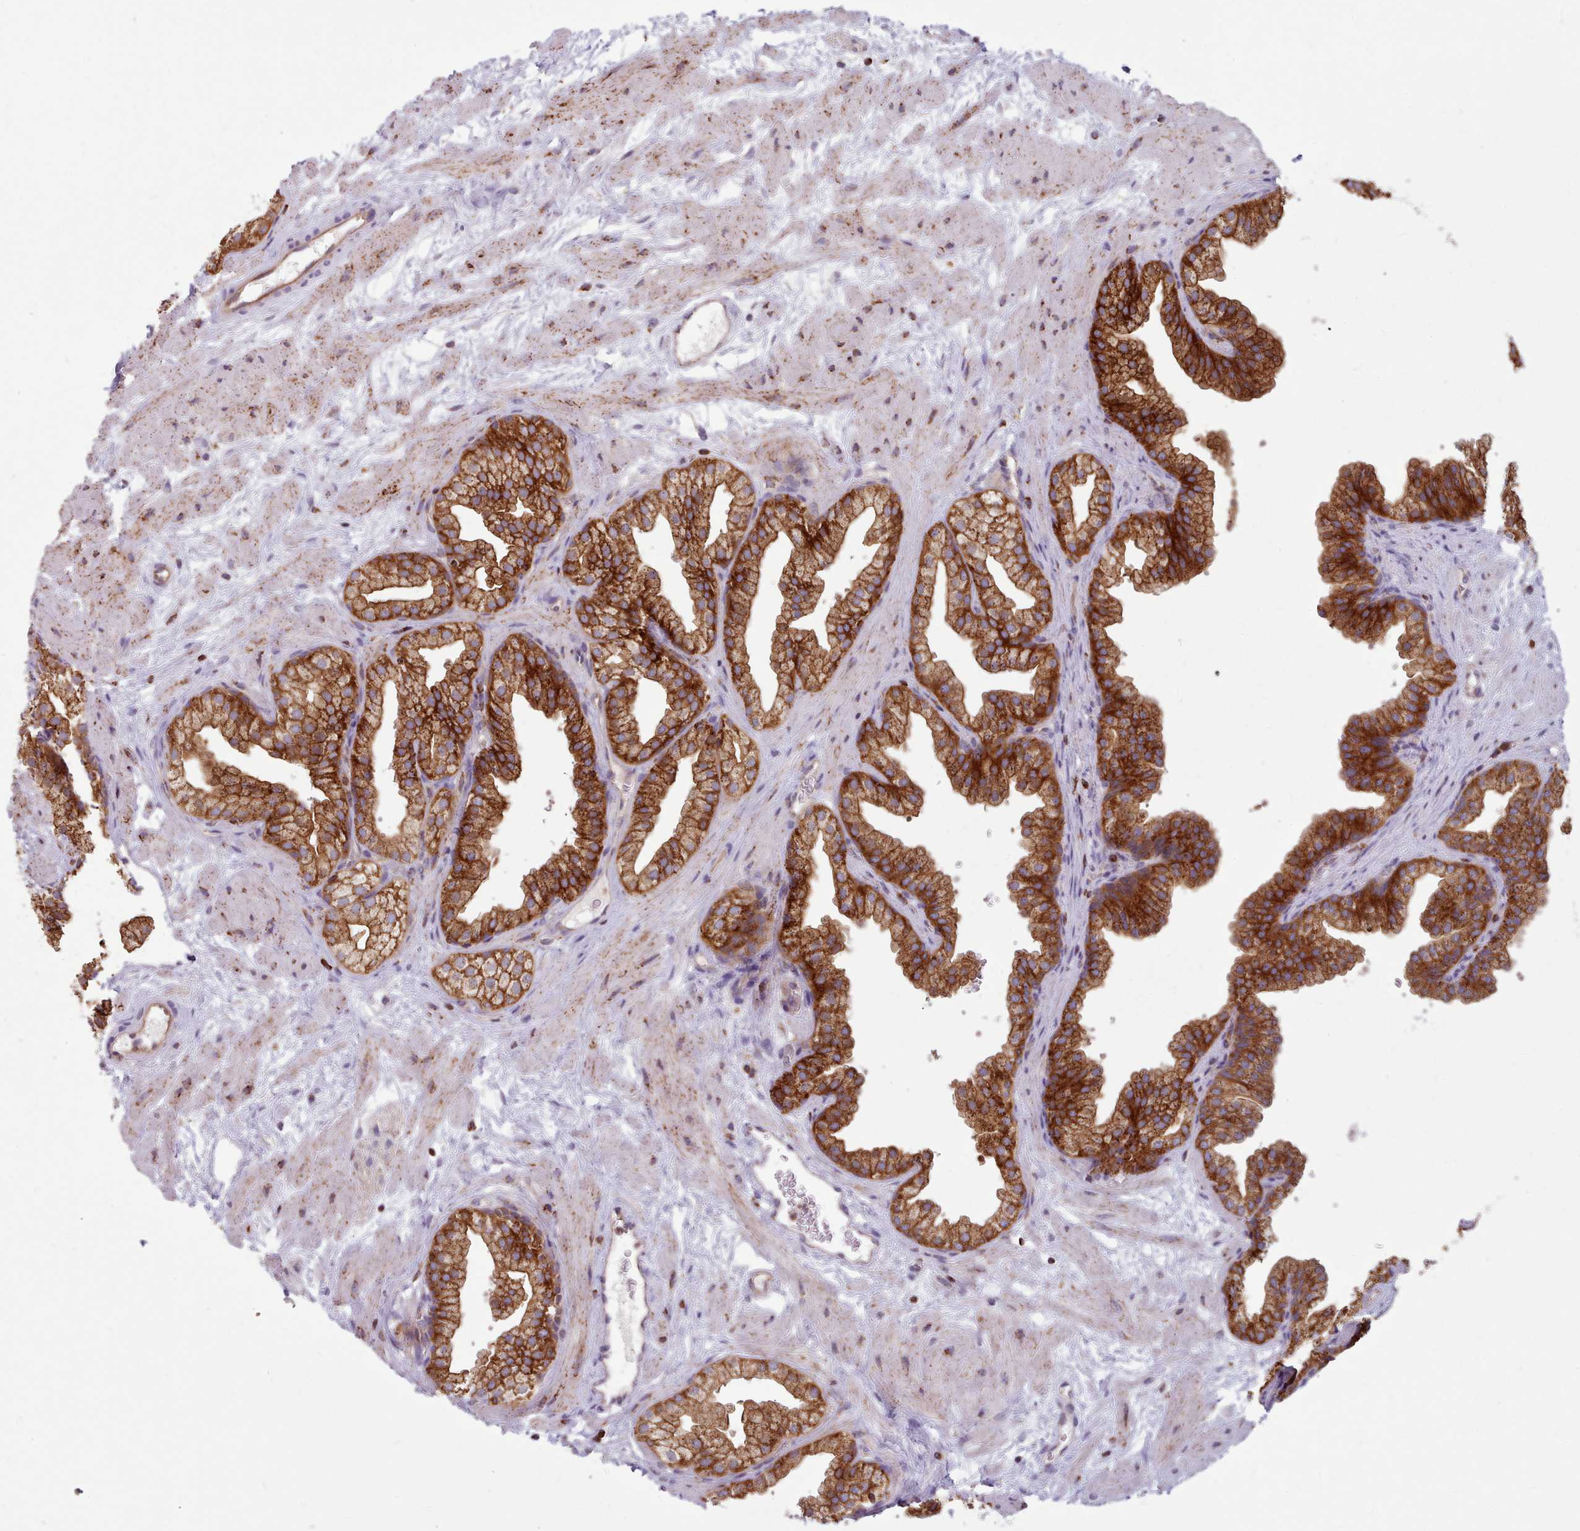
{"staining": {"intensity": "strong", "quantity": ">75%", "location": "cytoplasmic/membranous"}, "tissue": "prostate", "cell_type": "Glandular cells", "image_type": "normal", "snomed": [{"axis": "morphology", "description": "Normal tissue, NOS"}, {"axis": "topography", "description": "Prostate"}], "caption": "Protein analysis of unremarkable prostate exhibits strong cytoplasmic/membranous positivity in approximately >75% of glandular cells.", "gene": "CRYBG1", "patient": {"sex": "male", "age": 37}}